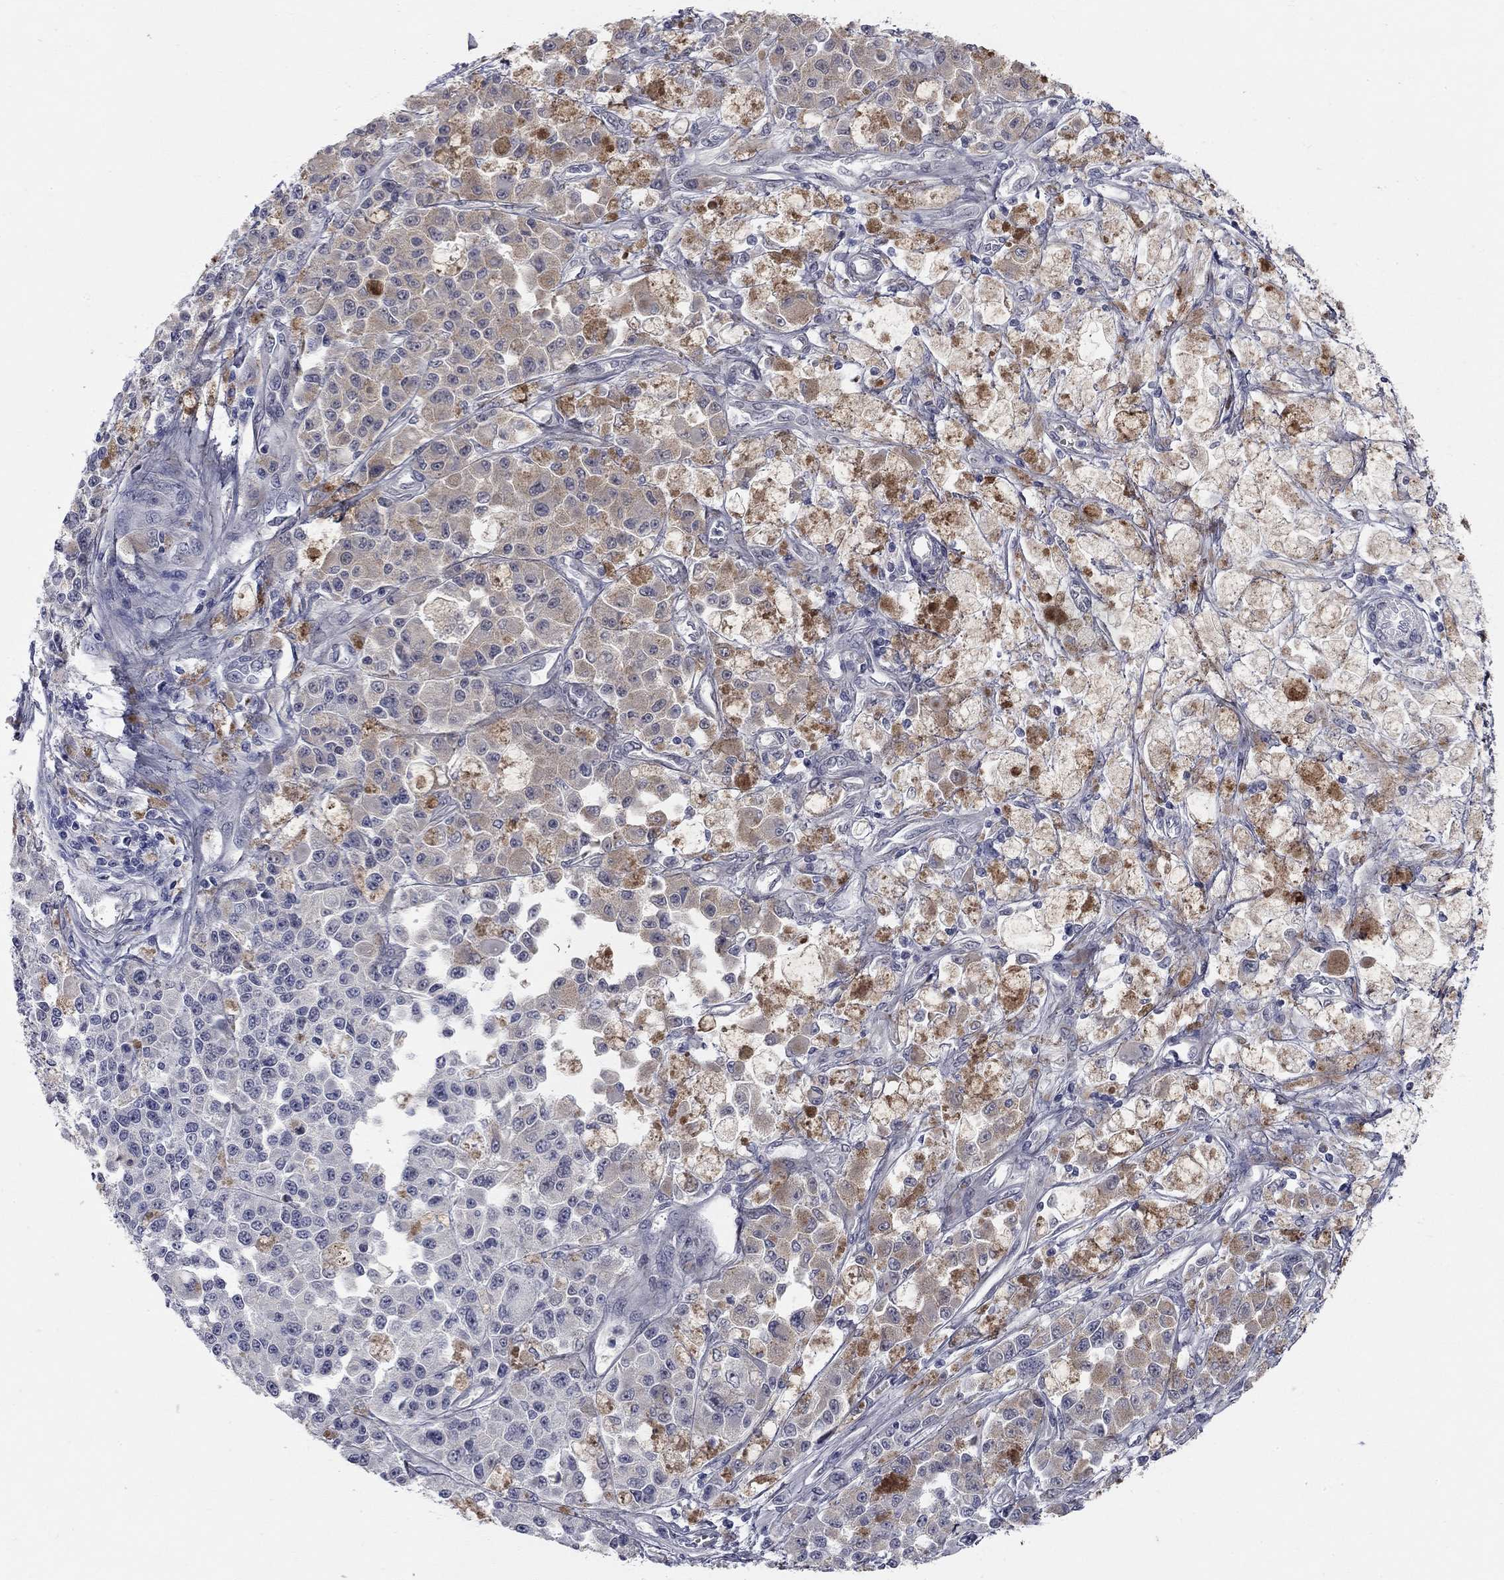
{"staining": {"intensity": "negative", "quantity": "none", "location": "none"}, "tissue": "melanoma", "cell_type": "Tumor cells", "image_type": "cancer", "snomed": [{"axis": "morphology", "description": "Malignant melanoma, NOS"}, {"axis": "topography", "description": "Skin"}], "caption": "Immunohistochemistry (IHC) of melanoma reveals no expression in tumor cells.", "gene": "SYT12", "patient": {"sex": "female", "age": 58}}